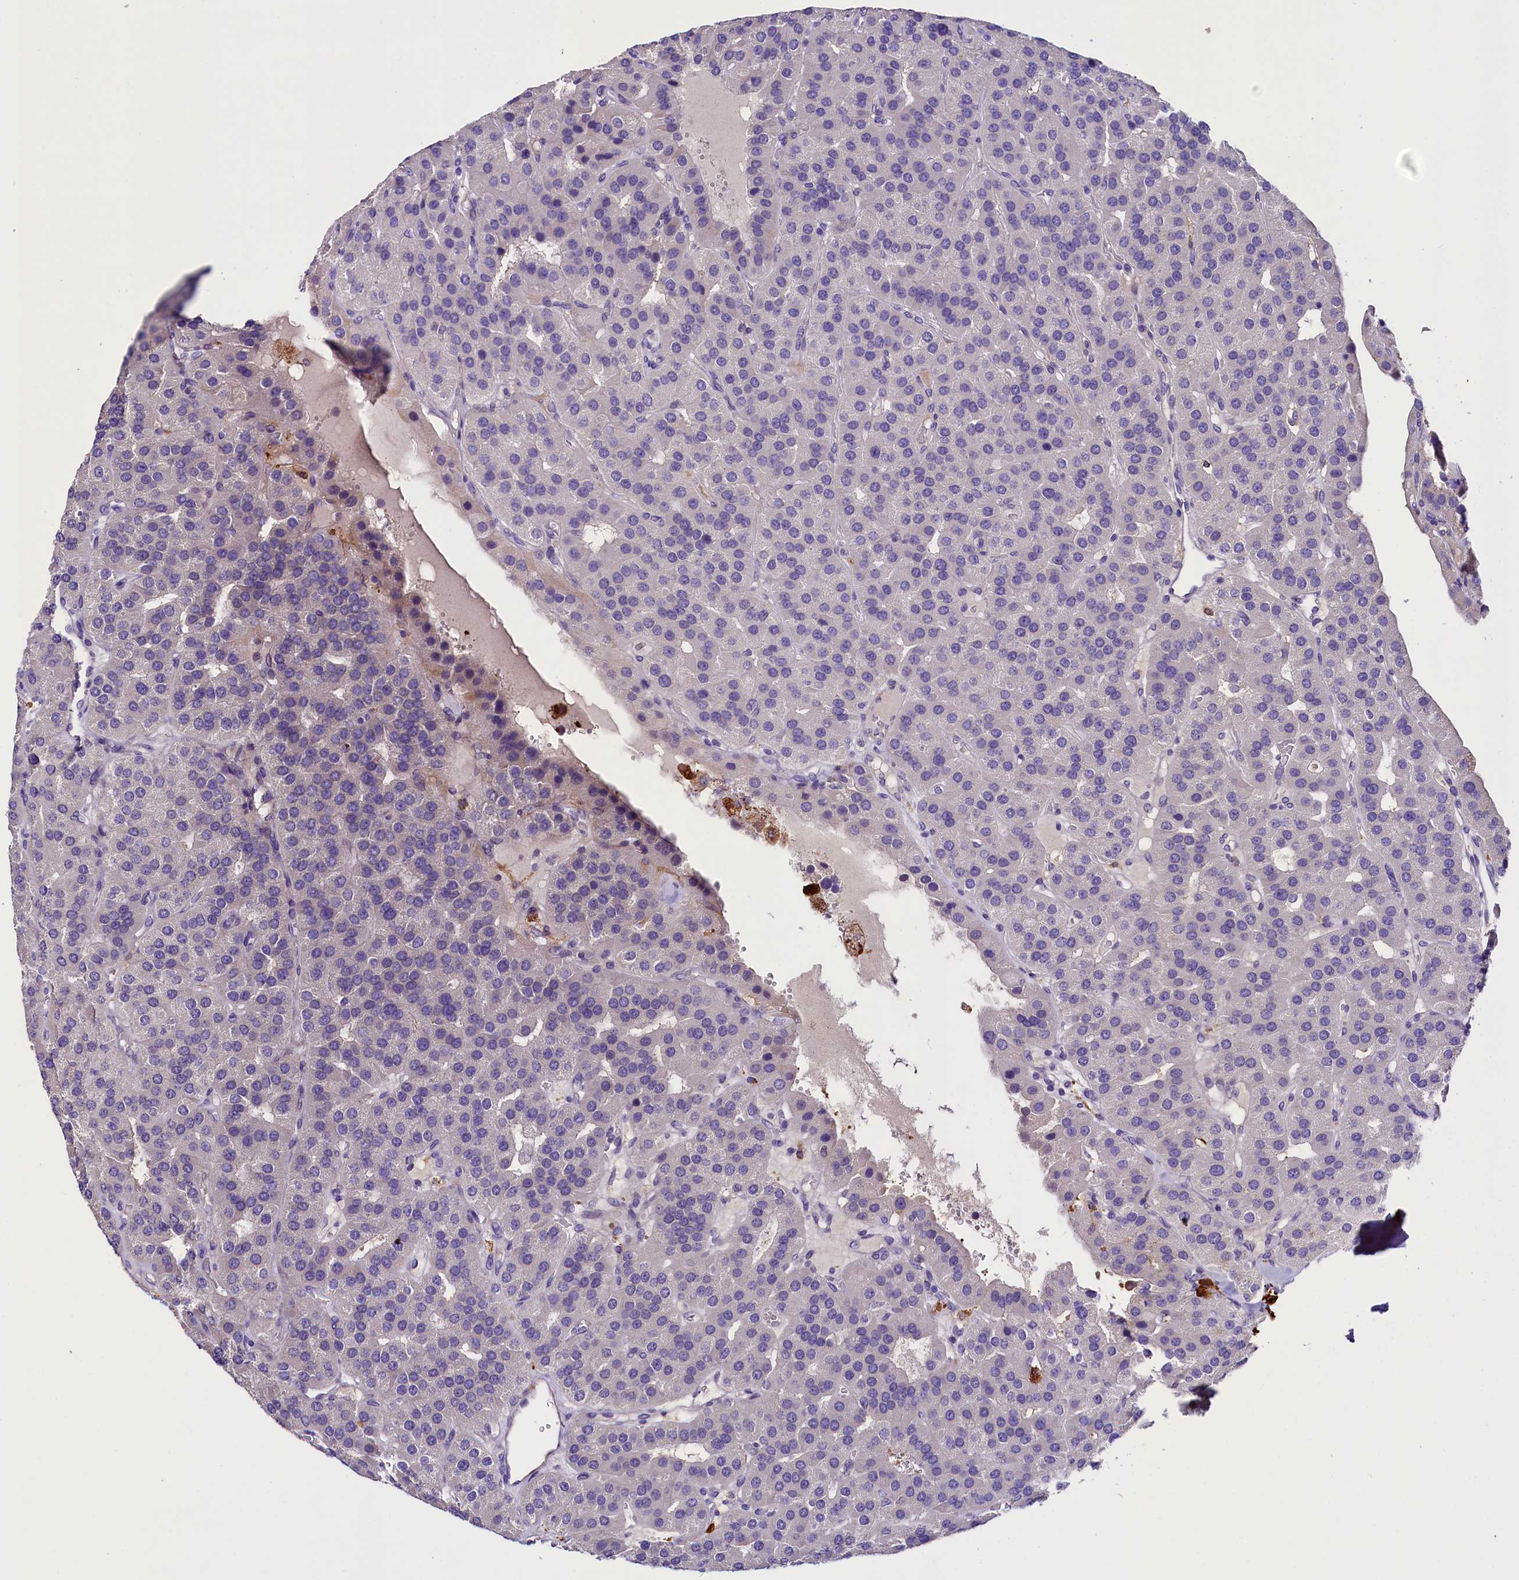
{"staining": {"intensity": "negative", "quantity": "none", "location": "none"}, "tissue": "parathyroid gland", "cell_type": "Glandular cells", "image_type": "normal", "snomed": [{"axis": "morphology", "description": "Normal tissue, NOS"}, {"axis": "morphology", "description": "Adenoma, NOS"}, {"axis": "topography", "description": "Parathyroid gland"}], "caption": "IHC histopathology image of normal parathyroid gland: human parathyroid gland stained with DAB reveals no significant protein positivity in glandular cells.", "gene": "MEX3B", "patient": {"sex": "female", "age": 86}}